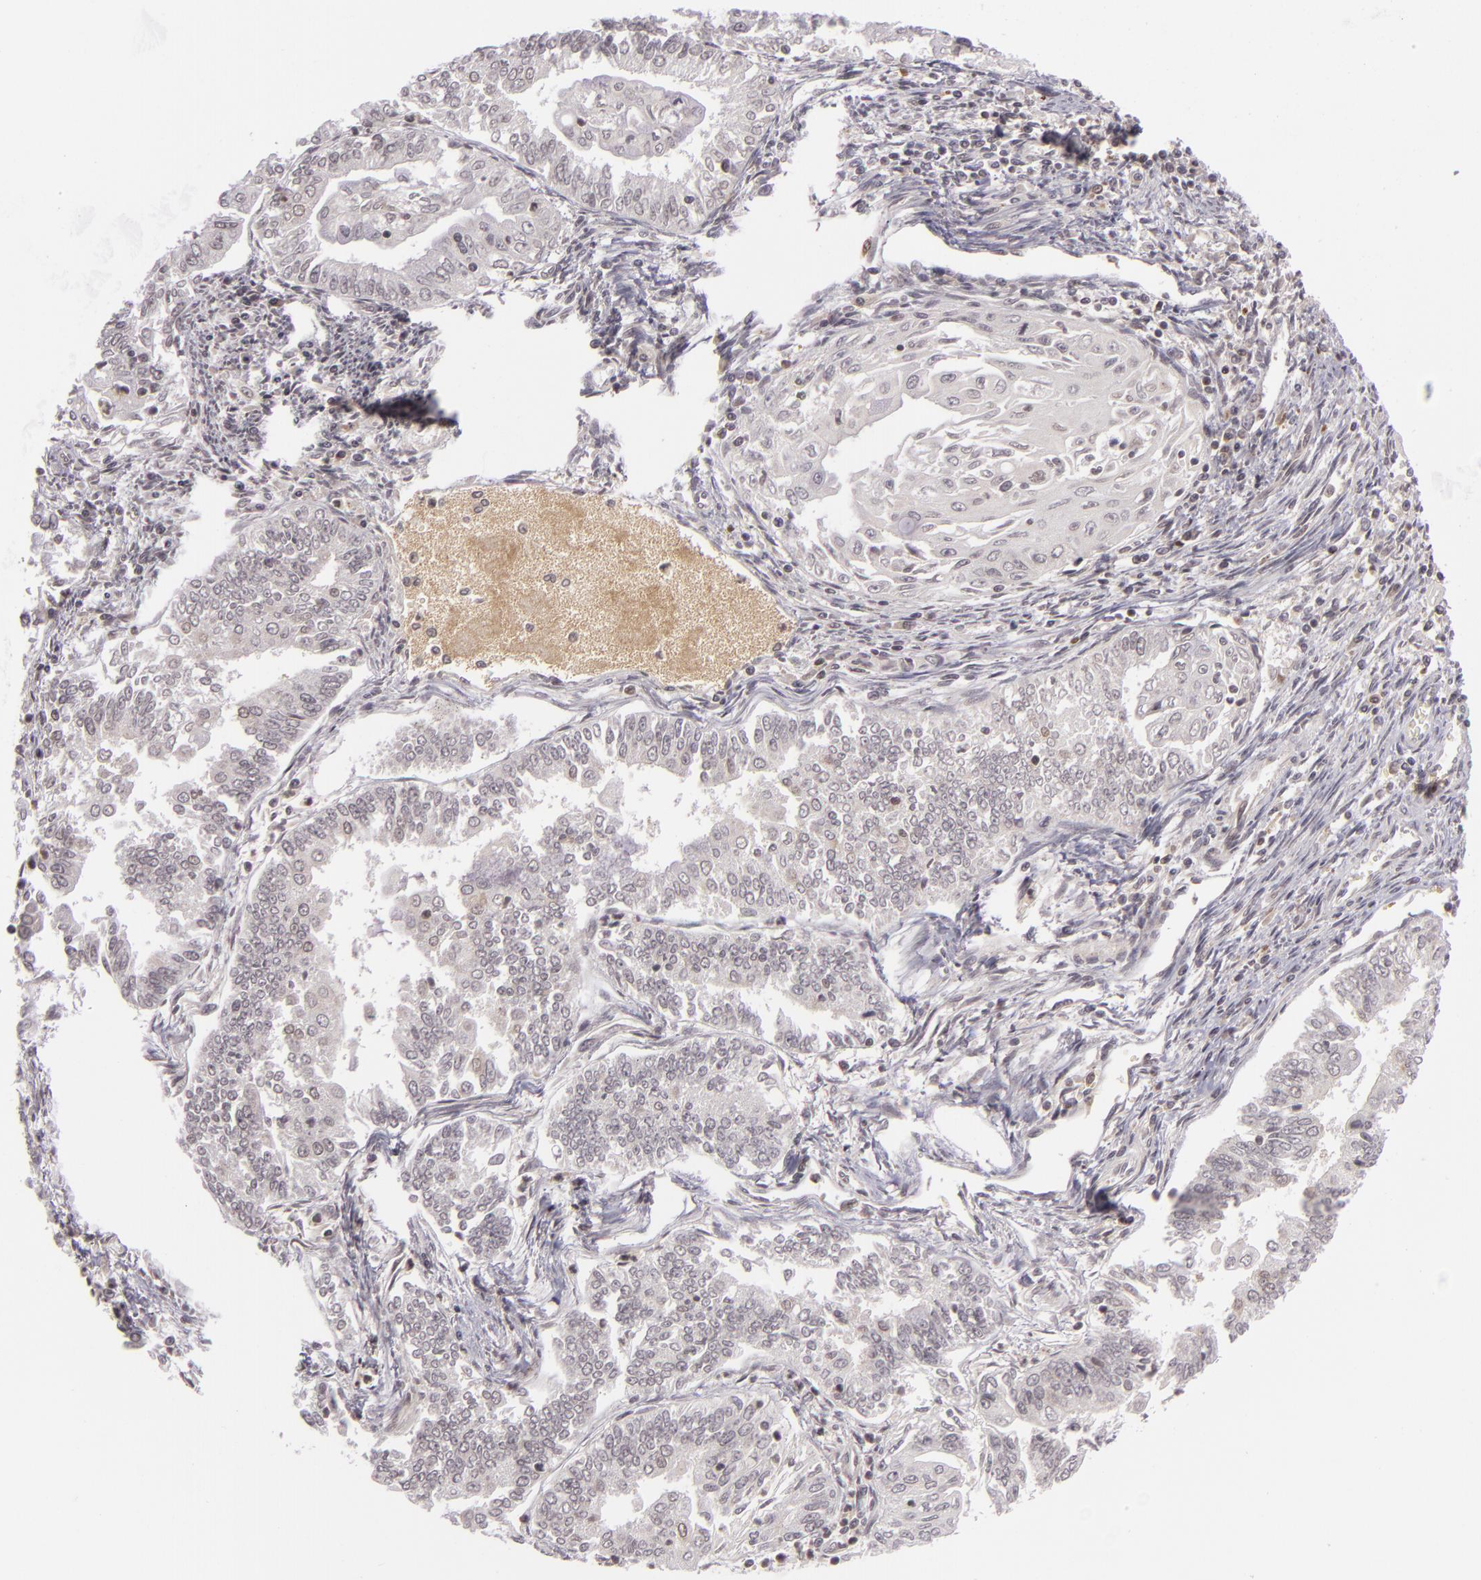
{"staining": {"intensity": "negative", "quantity": "none", "location": "none"}, "tissue": "endometrial cancer", "cell_type": "Tumor cells", "image_type": "cancer", "snomed": [{"axis": "morphology", "description": "Adenocarcinoma, NOS"}, {"axis": "topography", "description": "Endometrium"}], "caption": "The histopathology image reveals no significant positivity in tumor cells of endometrial adenocarcinoma.", "gene": "ZBTB33", "patient": {"sex": "female", "age": 75}}